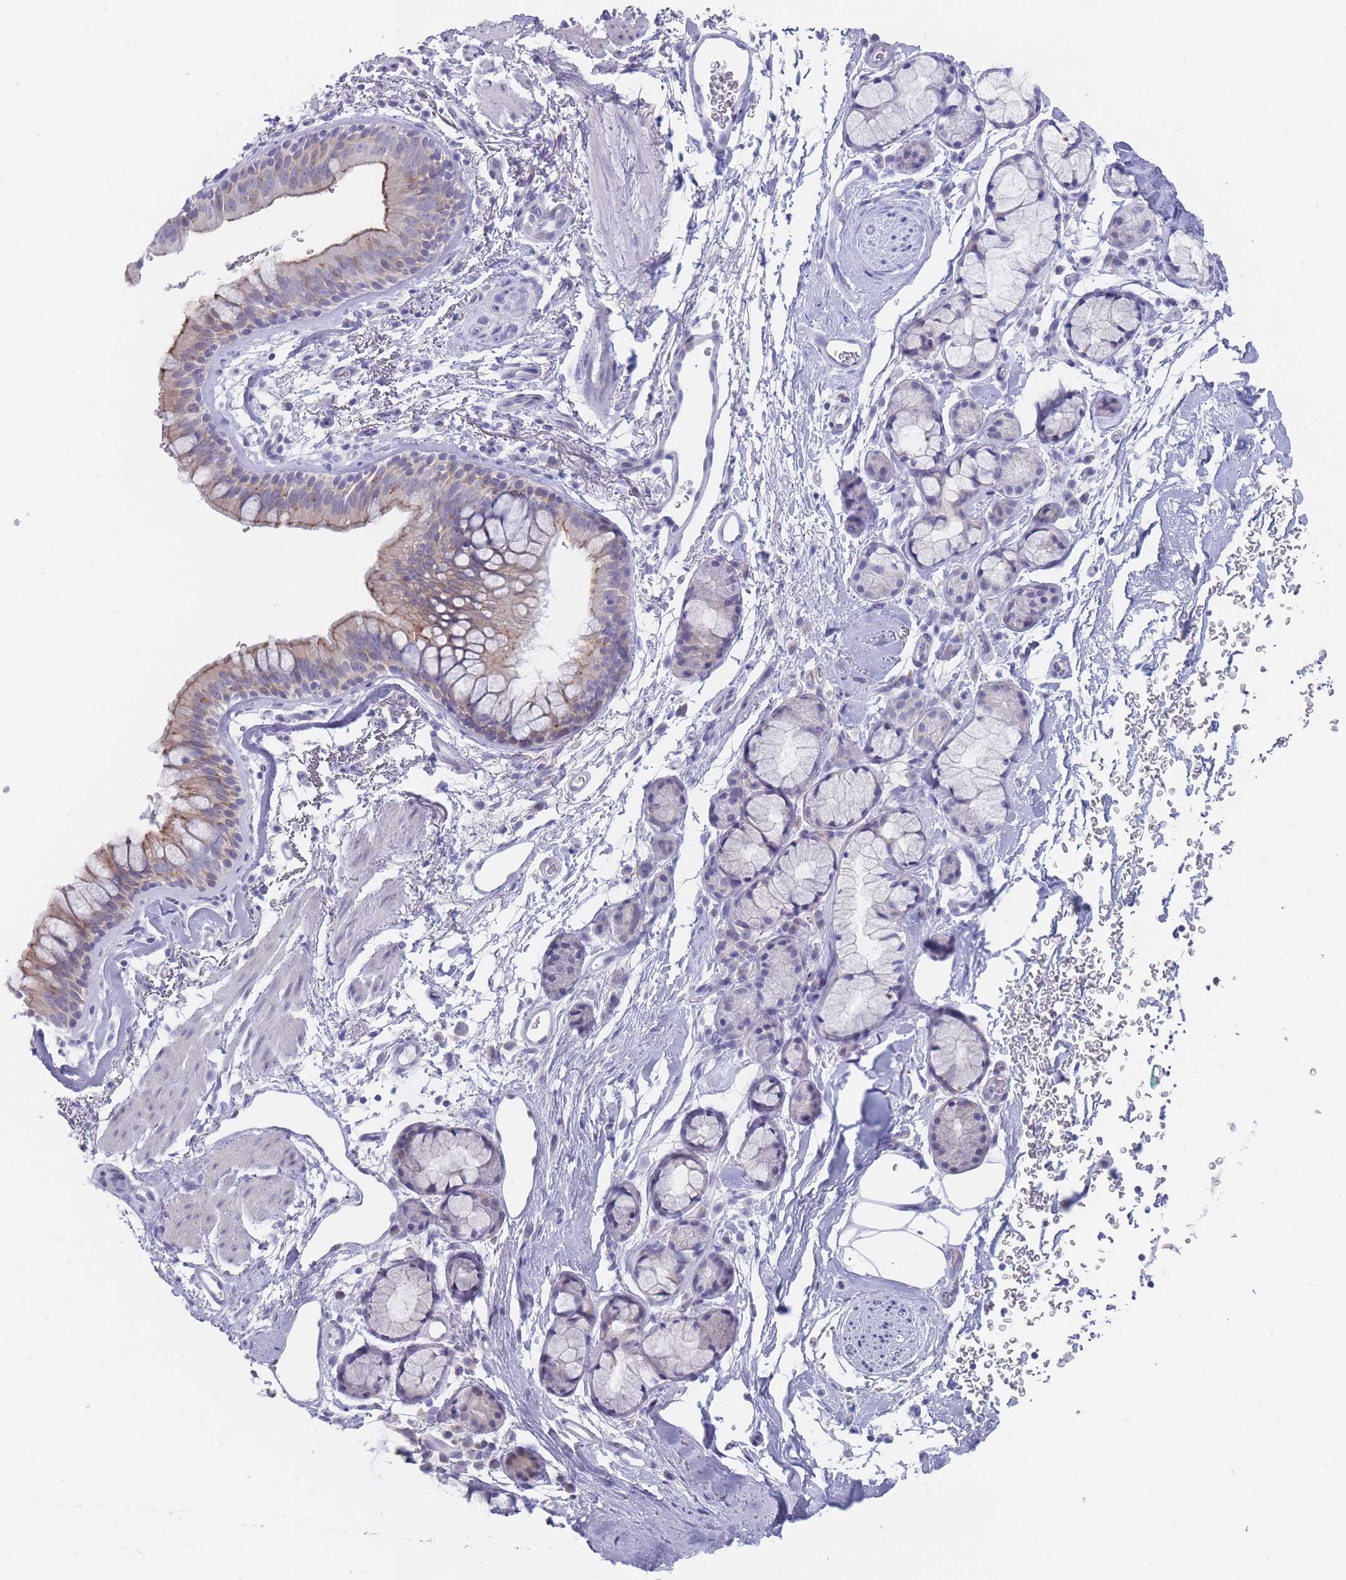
{"staining": {"intensity": "negative", "quantity": "none", "location": "none"}, "tissue": "adipose tissue", "cell_type": "Adipocytes", "image_type": "normal", "snomed": [{"axis": "morphology", "description": "Normal tissue, NOS"}, {"axis": "topography", "description": "Cartilage tissue"}, {"axis": "topography", "description": "Bronchus"}], "caption": "A histopathology image of adipose tissue stained for a protein demonstrates no brown staining in adipocytes. (Stains: DAB IHC with hematoxylin counter stain, Microscopy: brightfield microscopy at high magnification).", "gene": "PIGU", "patient": {"sex": "female", "age": 72}}